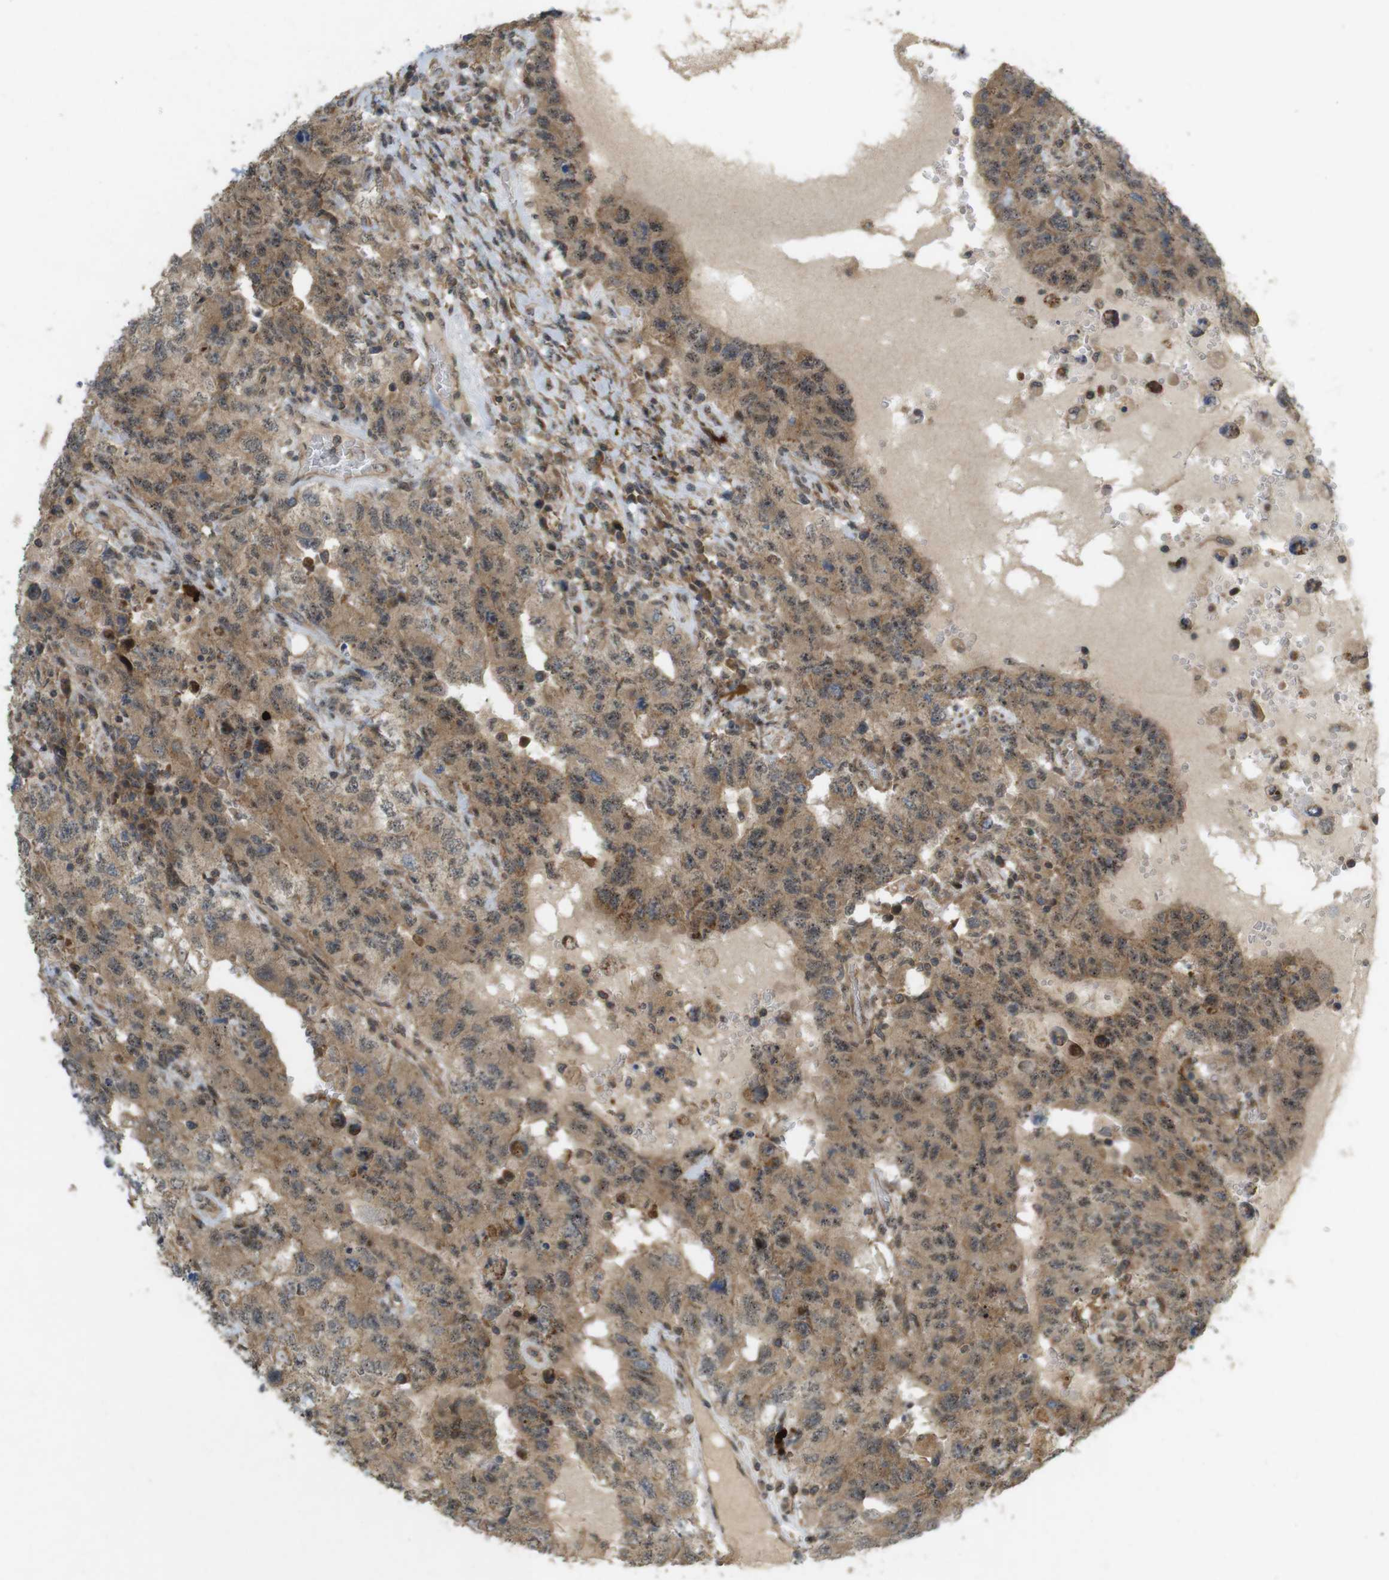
{"staining": {"intensity": "moderate", "quantity": ">75%", "location": "cytoplasmic/membranous,nuclear"}, "tissue": "testis cancer", "cell_type": "Tumor cells", "image_type": "cancer", "snomed": [{"axis": "morphology", "description": "Carcinoma, Embryonal, NOS"}, {"axis": "topography", "description": "Testis"}], "caption": "The histopathology image shows immunohistochemical staining of embryonal carcinoma (testis). There is moderate cytoplasmic/membranous and nuclear staining is identified in approximately >75% of tumor cells.", "gene": "TMX3", "patient": {"sex": "male", "age": 26}}